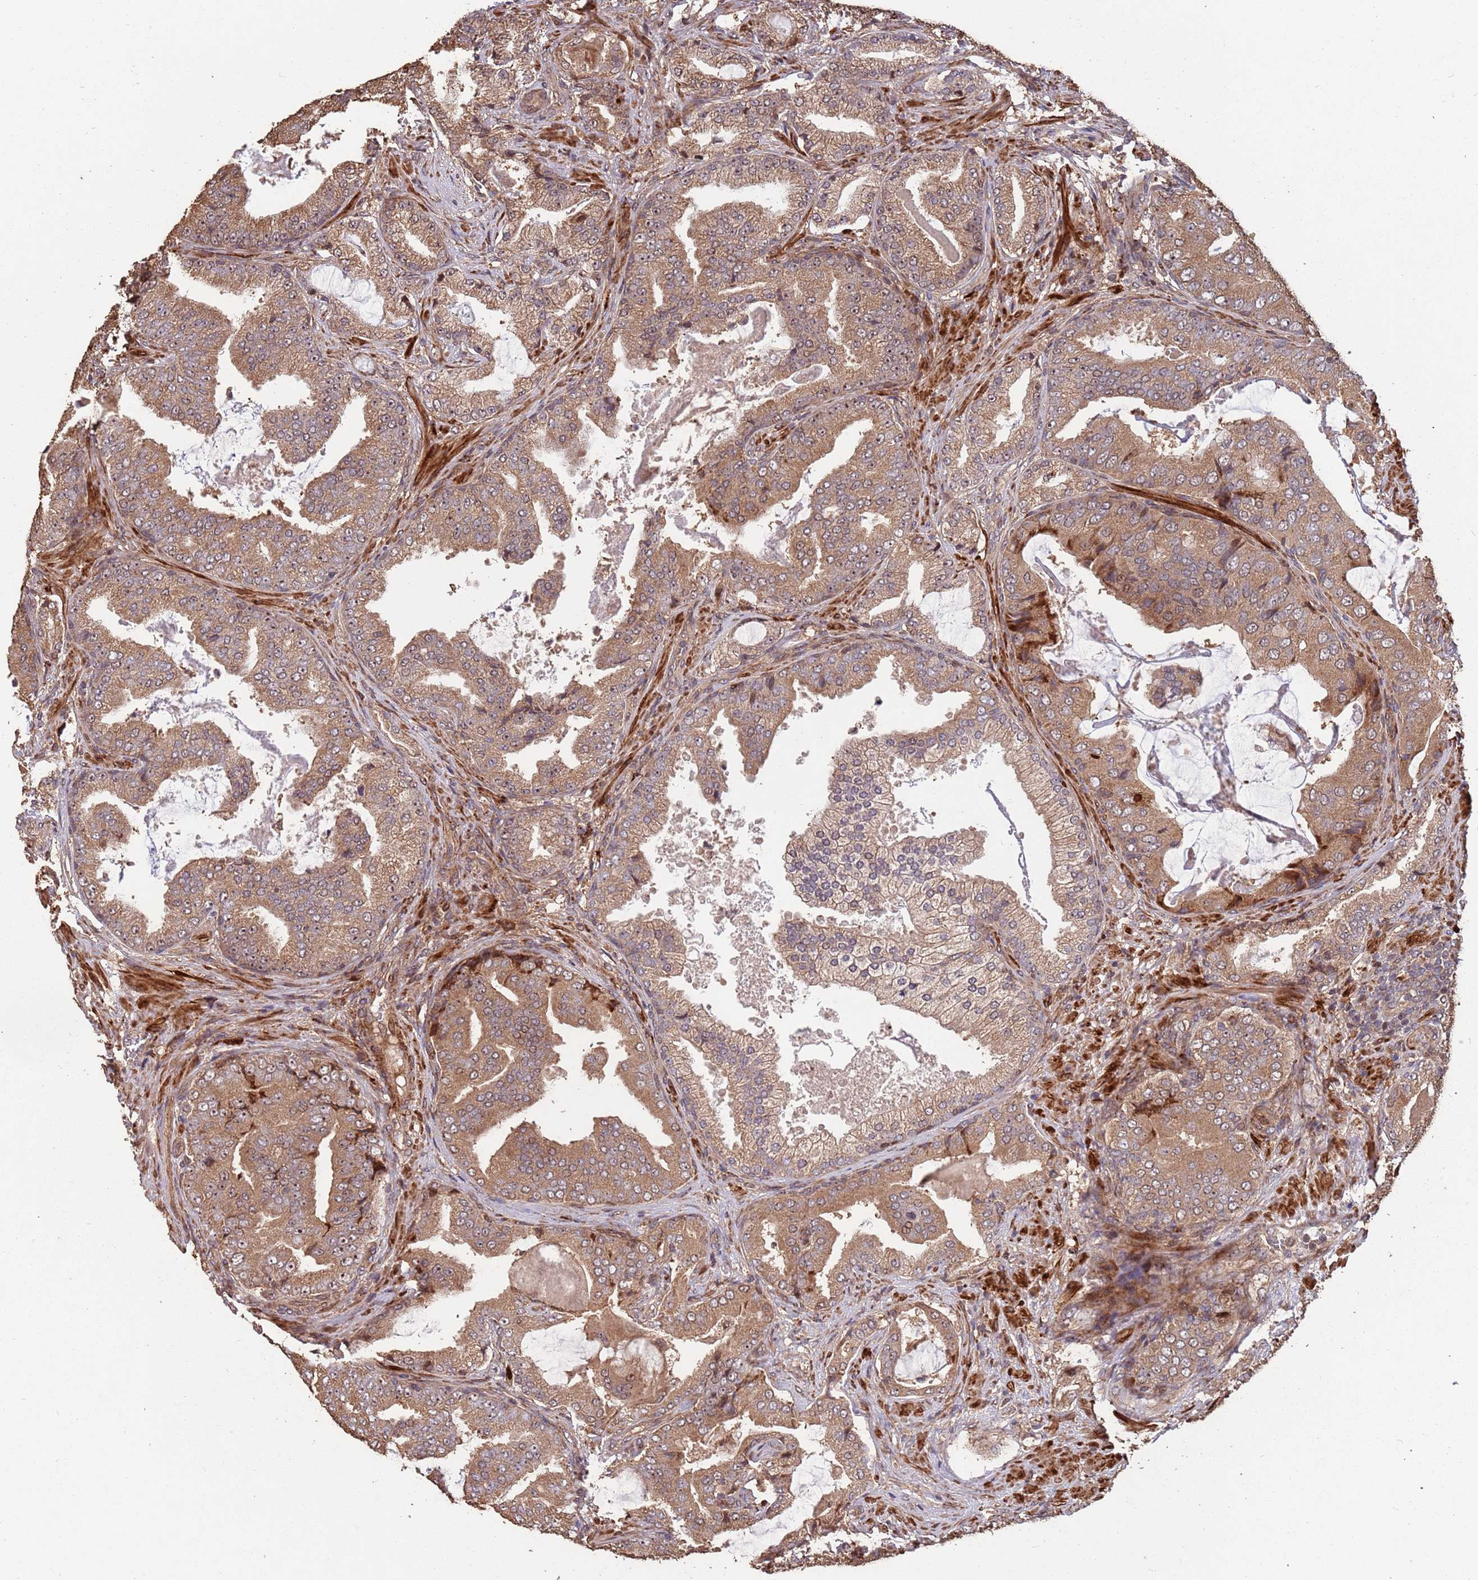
{"staining": {"intensity": "moderate", "quantity": ">75%", "location": "cytoplasmic/membranous"}, "tissue": "prostate cancer", "cell_type": "Tumor cells", "image_type": "cancer", "snomed": [{"axis": "morphology", "description": "Adenocarcinoma, High grade"}, {"axis": "topography", "description": "Prostate"}], "caption": "Protein staining of prostate cancer tissue shows moderate cytoplasmic/membranous positivity in about >75% of tumor cells.", "gene": "ZNF428", "patient": {"sex": "male", "age": 68}}